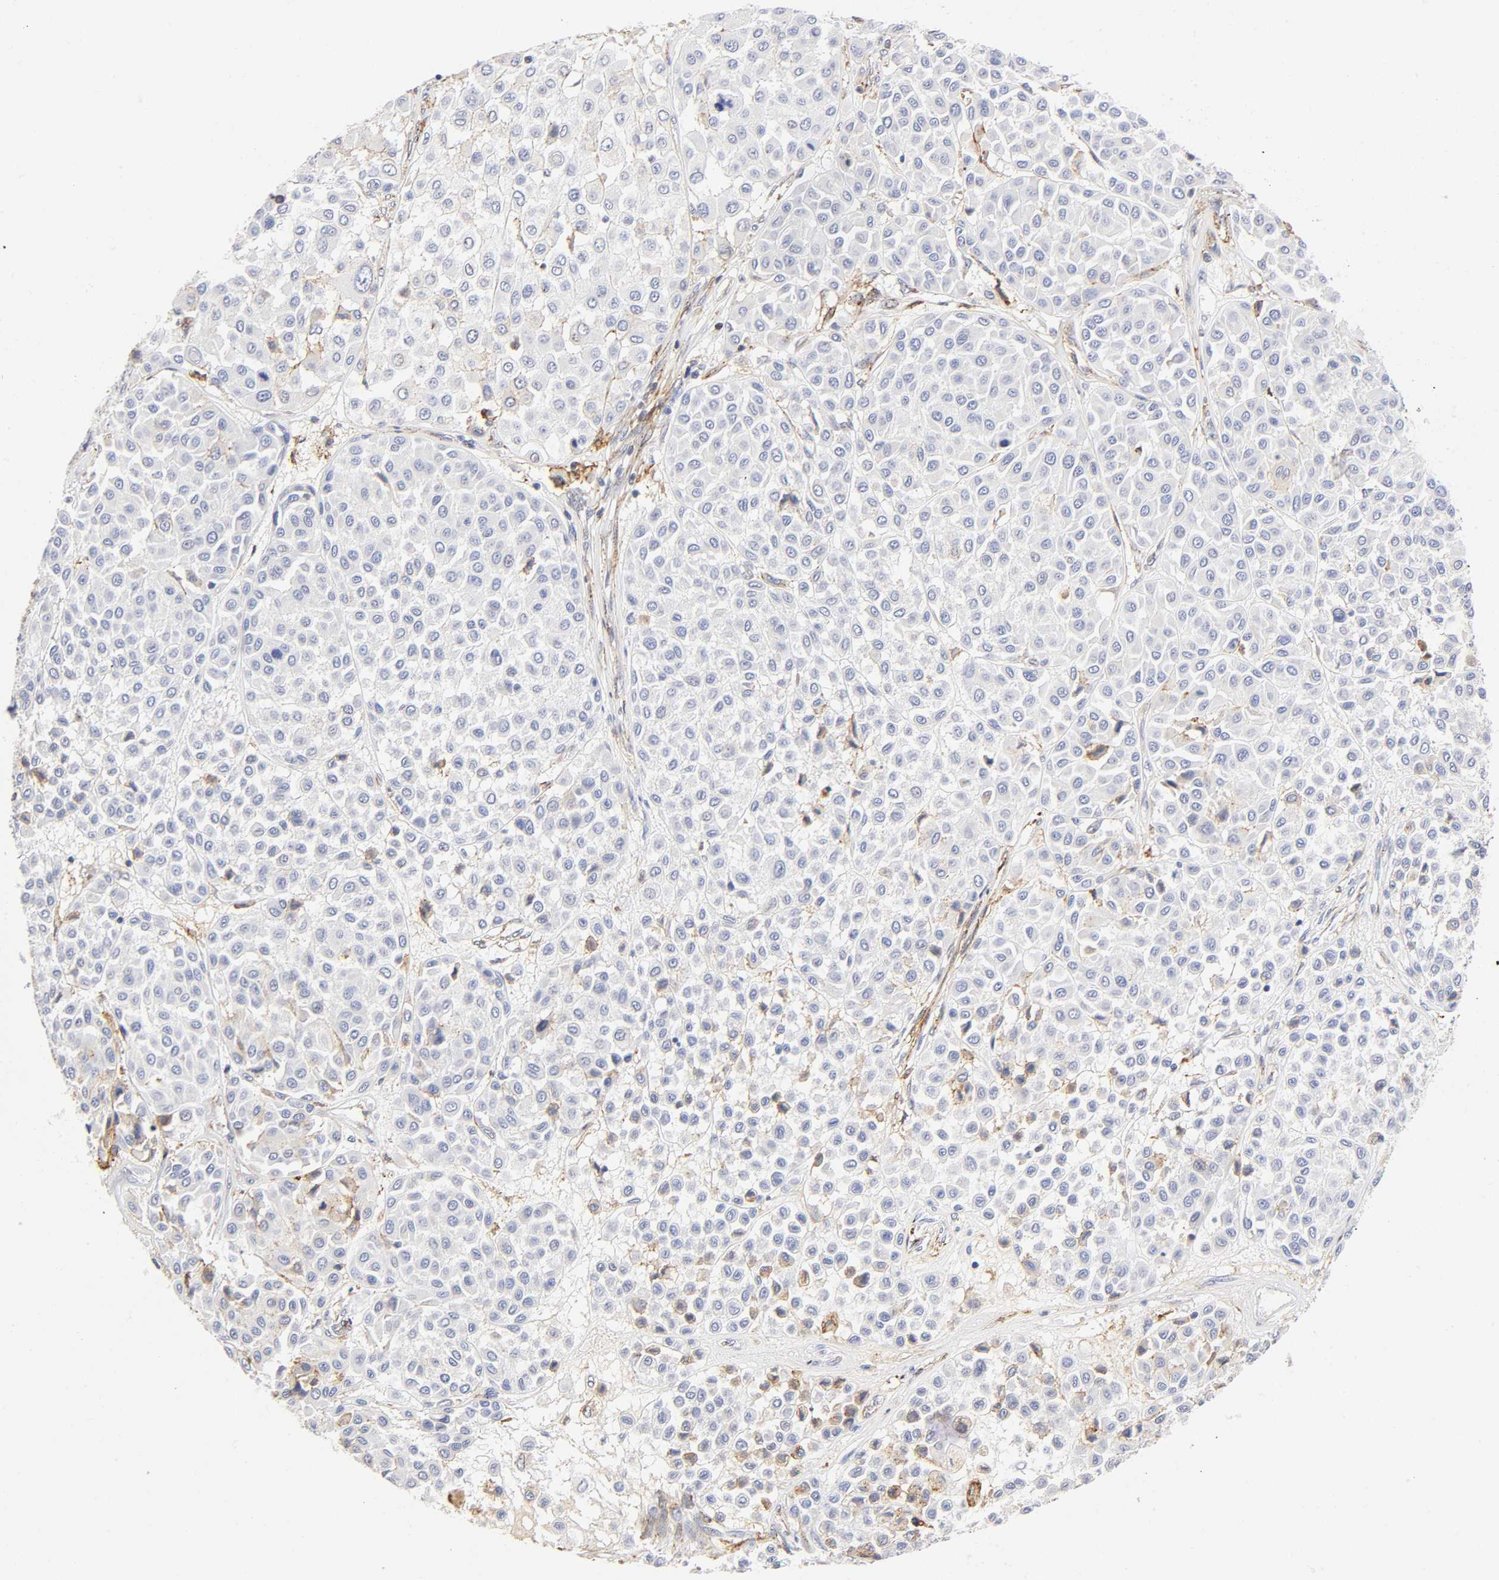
{"staining": {"intensity": "negative", "quantity": "none", "location": "none"}, "tissue": "melanoma", "cell_type": "Tumor cells", "image_type": "cancer", "snomed": [{"axis": "morphology", "description": "Malignant melanoma, Metastatic site"}, {"axis": "topography", "description": "Soft tissue"}], "caption": "The histopathology image exhibits no staining of tumor cells in malignant melanoma (metastatic site).", "gene": "ANXA7", "patient": {"sex": "male", "age": 41}}